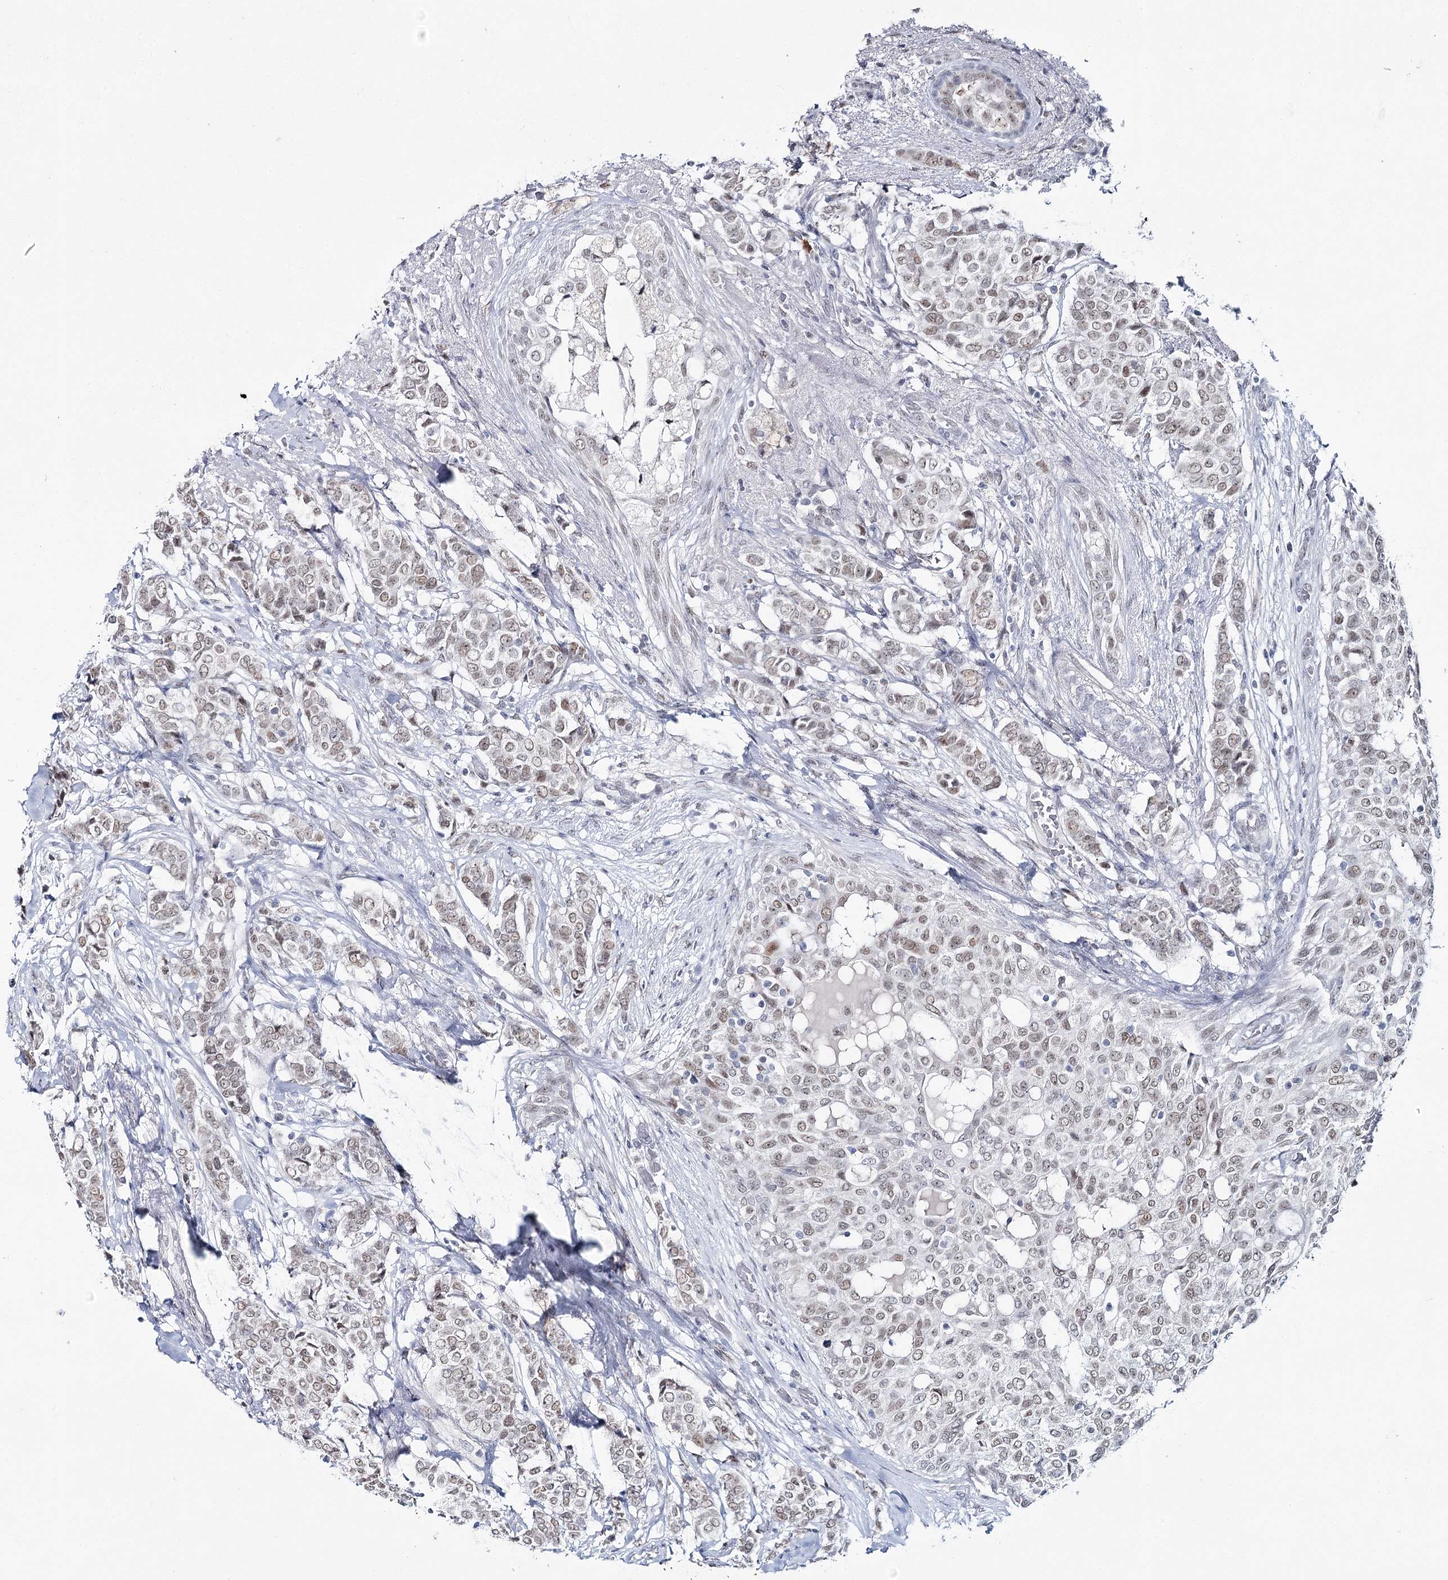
{"staining": {"intensity": "weak", "quantity": ">75%", "location": "nuclear"}, "tissue": "breast cancer", "cell_type": "Tumor cells", "image_type": "cancer", "snomed": [{"axis": "morphology", "description": "Lobular carcinoma"}, {"axis": "topography", "description": "Breast"}], "caption": "Brown immunohistochemical staining in breast cancer demonstrates weak nuclear positivity in approximately >75% of tumor cells.", "gene": "ZC3H8", "patient": {"sex": "female", "age": 51}}